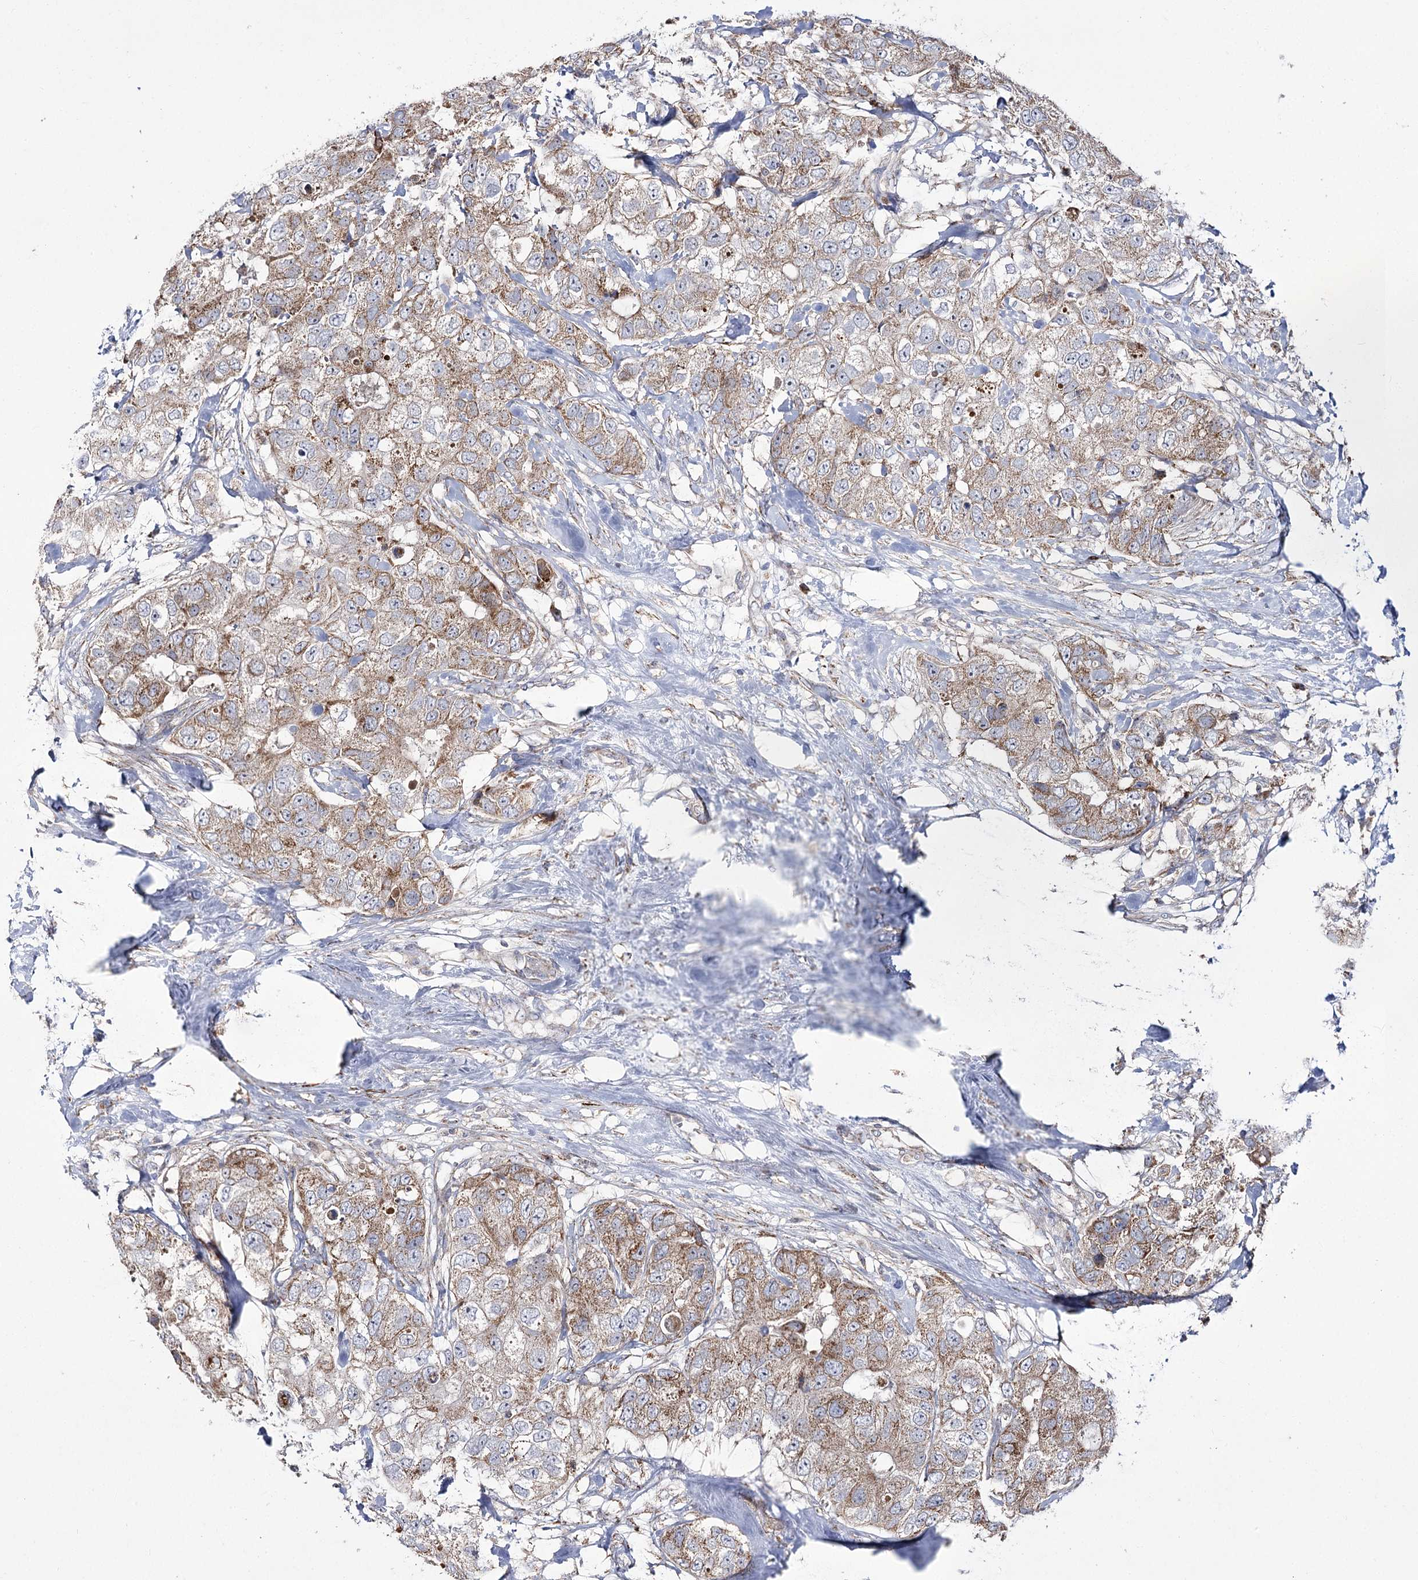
{"staining": {"intensity": "moderate", "quantity": ">75%", "location": "cytoplasmic/membranous"}, "tissue": "breast cancer", "cell_type": "Tumor cells", "image_type": "cancer", "snomed": [{"axis": "morphology", "description": "Duct carcinoma"}, {"axis": "topography", "description": "Breast"}], "caption": "IHC of intraductal carcinoma (breast) demonstrates medium levels of moderate cytoplasmic/membranous staining in approximately >75% of tumor cells.", "gene": "NADK2", "patient": {"sex": "female", "age": 62}}